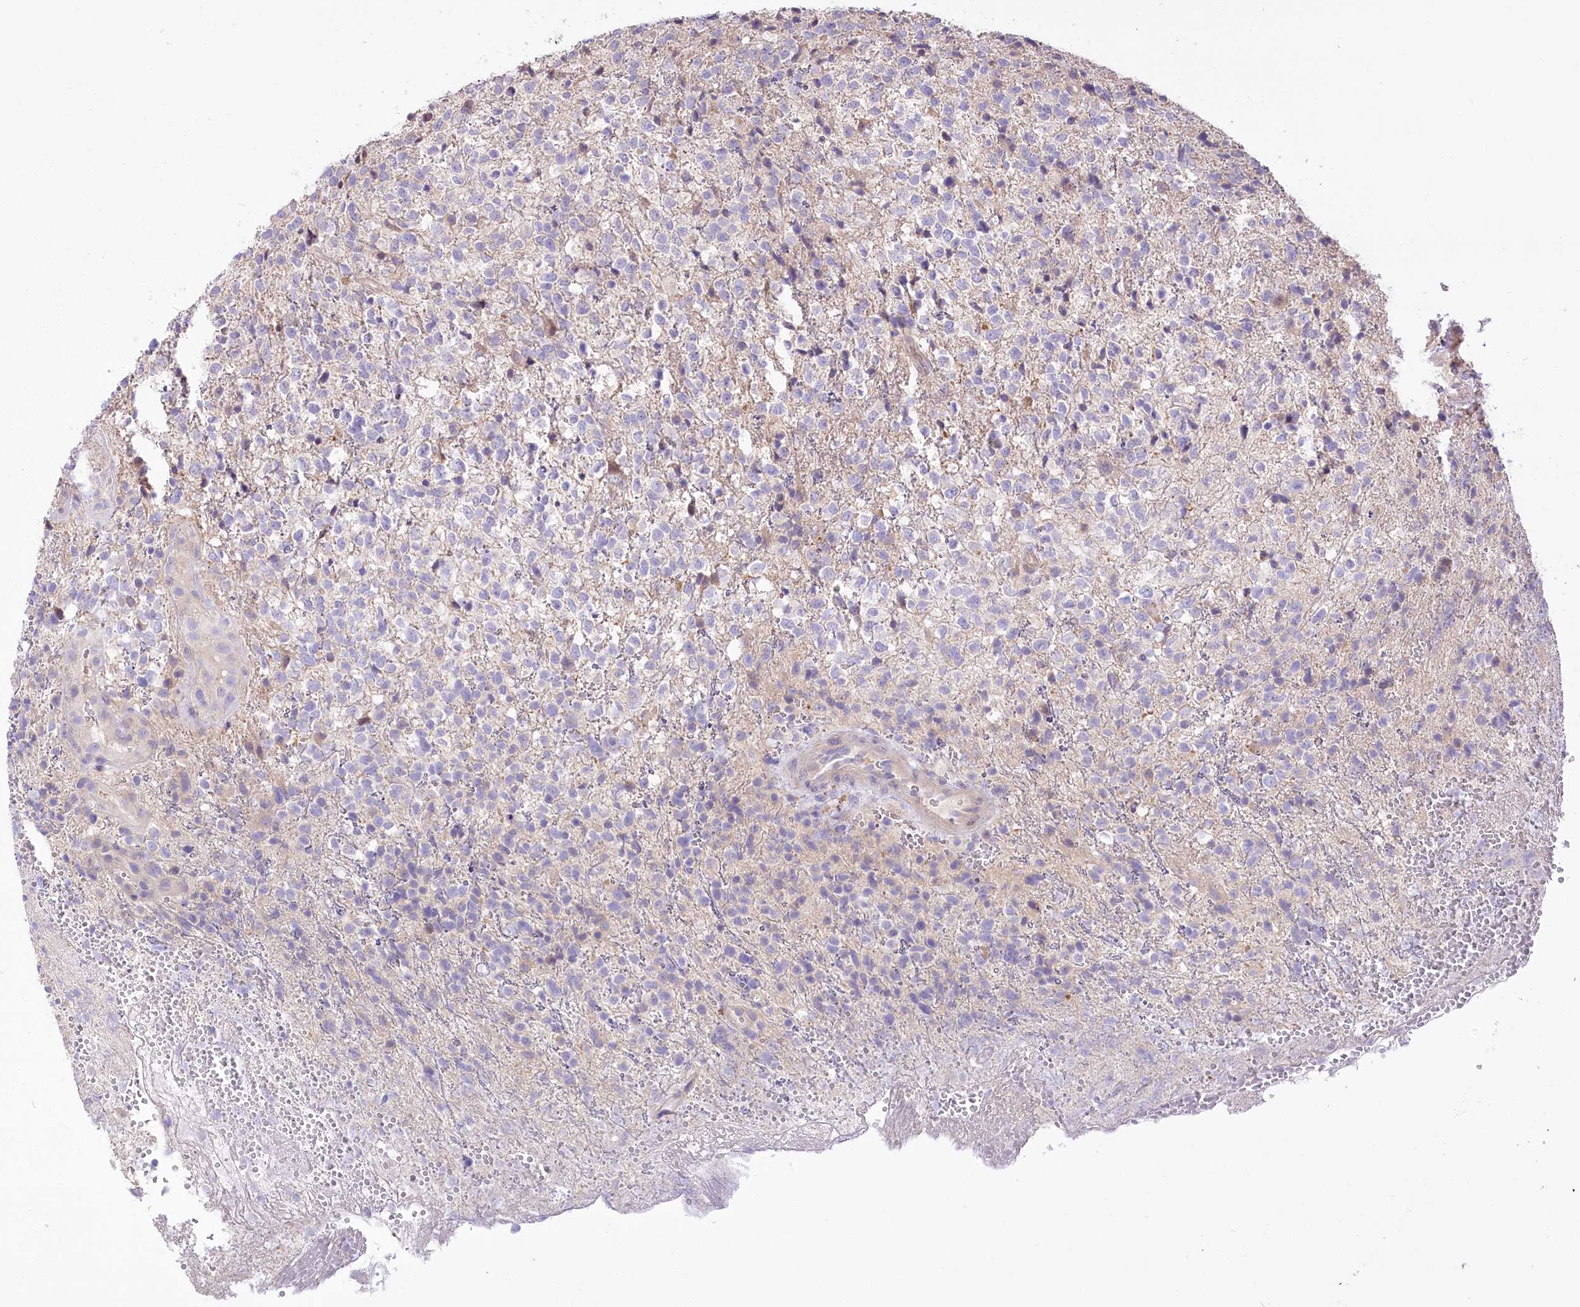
{"staining": {"intensity": "negative", "quantity": "none", "location": "none"}, "tissue": "glioma", "cell_type": "Tumor cells", "image_type": "cancer", "snomed": [{"axis": "morphology", "description": "Glioma, malignant, High grade"}, {"axis": "topography", "description": "Brain"}], "caption": "The photomicrograph shows no staining of tumor cells in malignant glioma (high-grade).", "gene": "PBLD", "patient": {"sex": "male", "age": 56}}